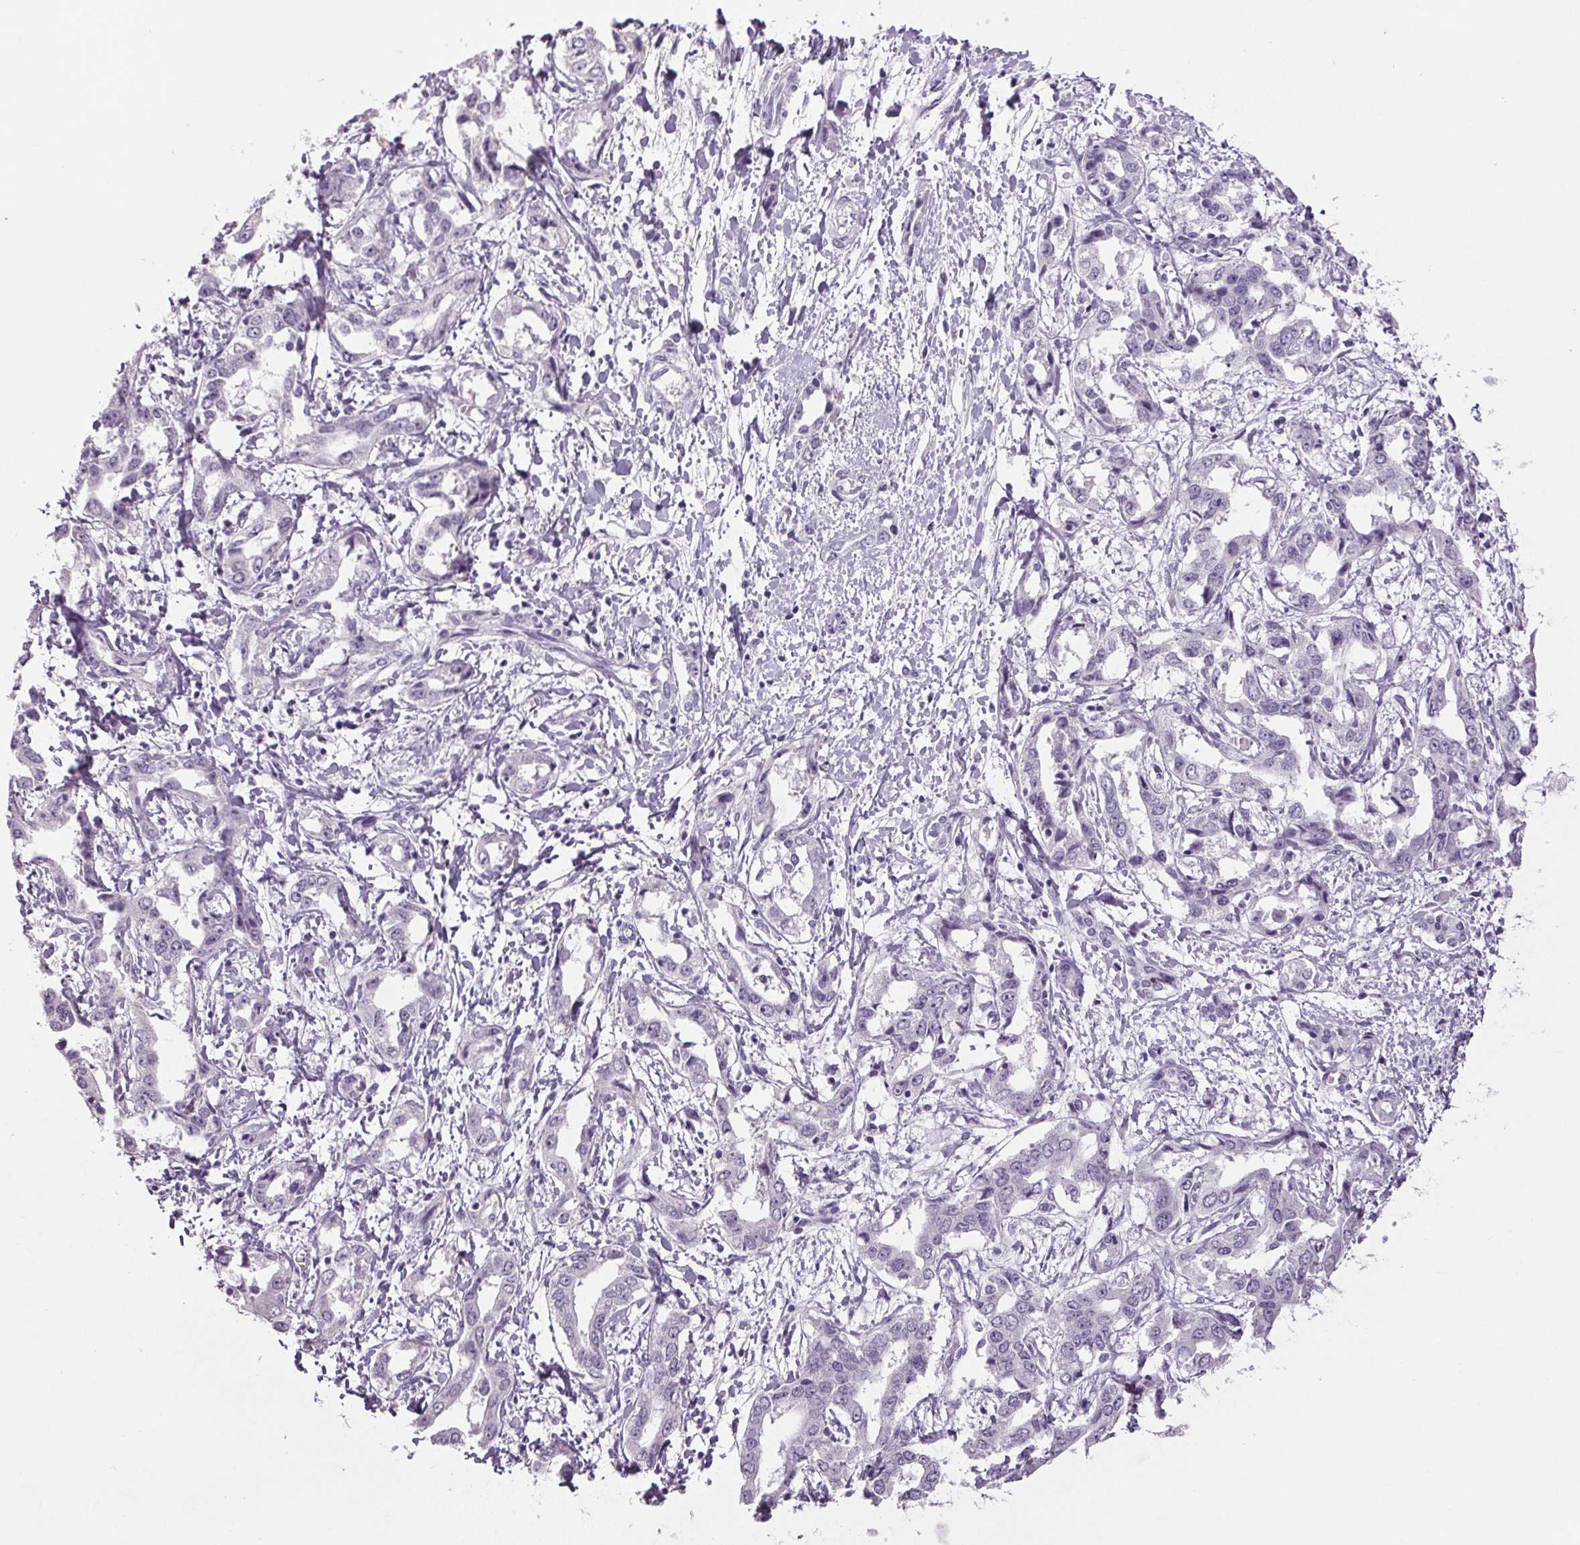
{"staining": {"intensity": "negative", "quantity": "none", "location": "none"}, "tissue": "liver cancer", "cell_type": "Tumor cells", "image_type": "cancer", "snomed": [{"axis": "morphology", "description": "Cholangiocarcinoma"}, {"axis": "topography", "description": "Liver"}], "caption": "DAB (3,3'-diaminobenzidine) immunohistochemical staining of human liver cancer (cholangiocarcinoma) exhibits no significant expression in tumor cells.", "gene": "PPP1R1A", "patient": {"sex": "male", "age": 59}}